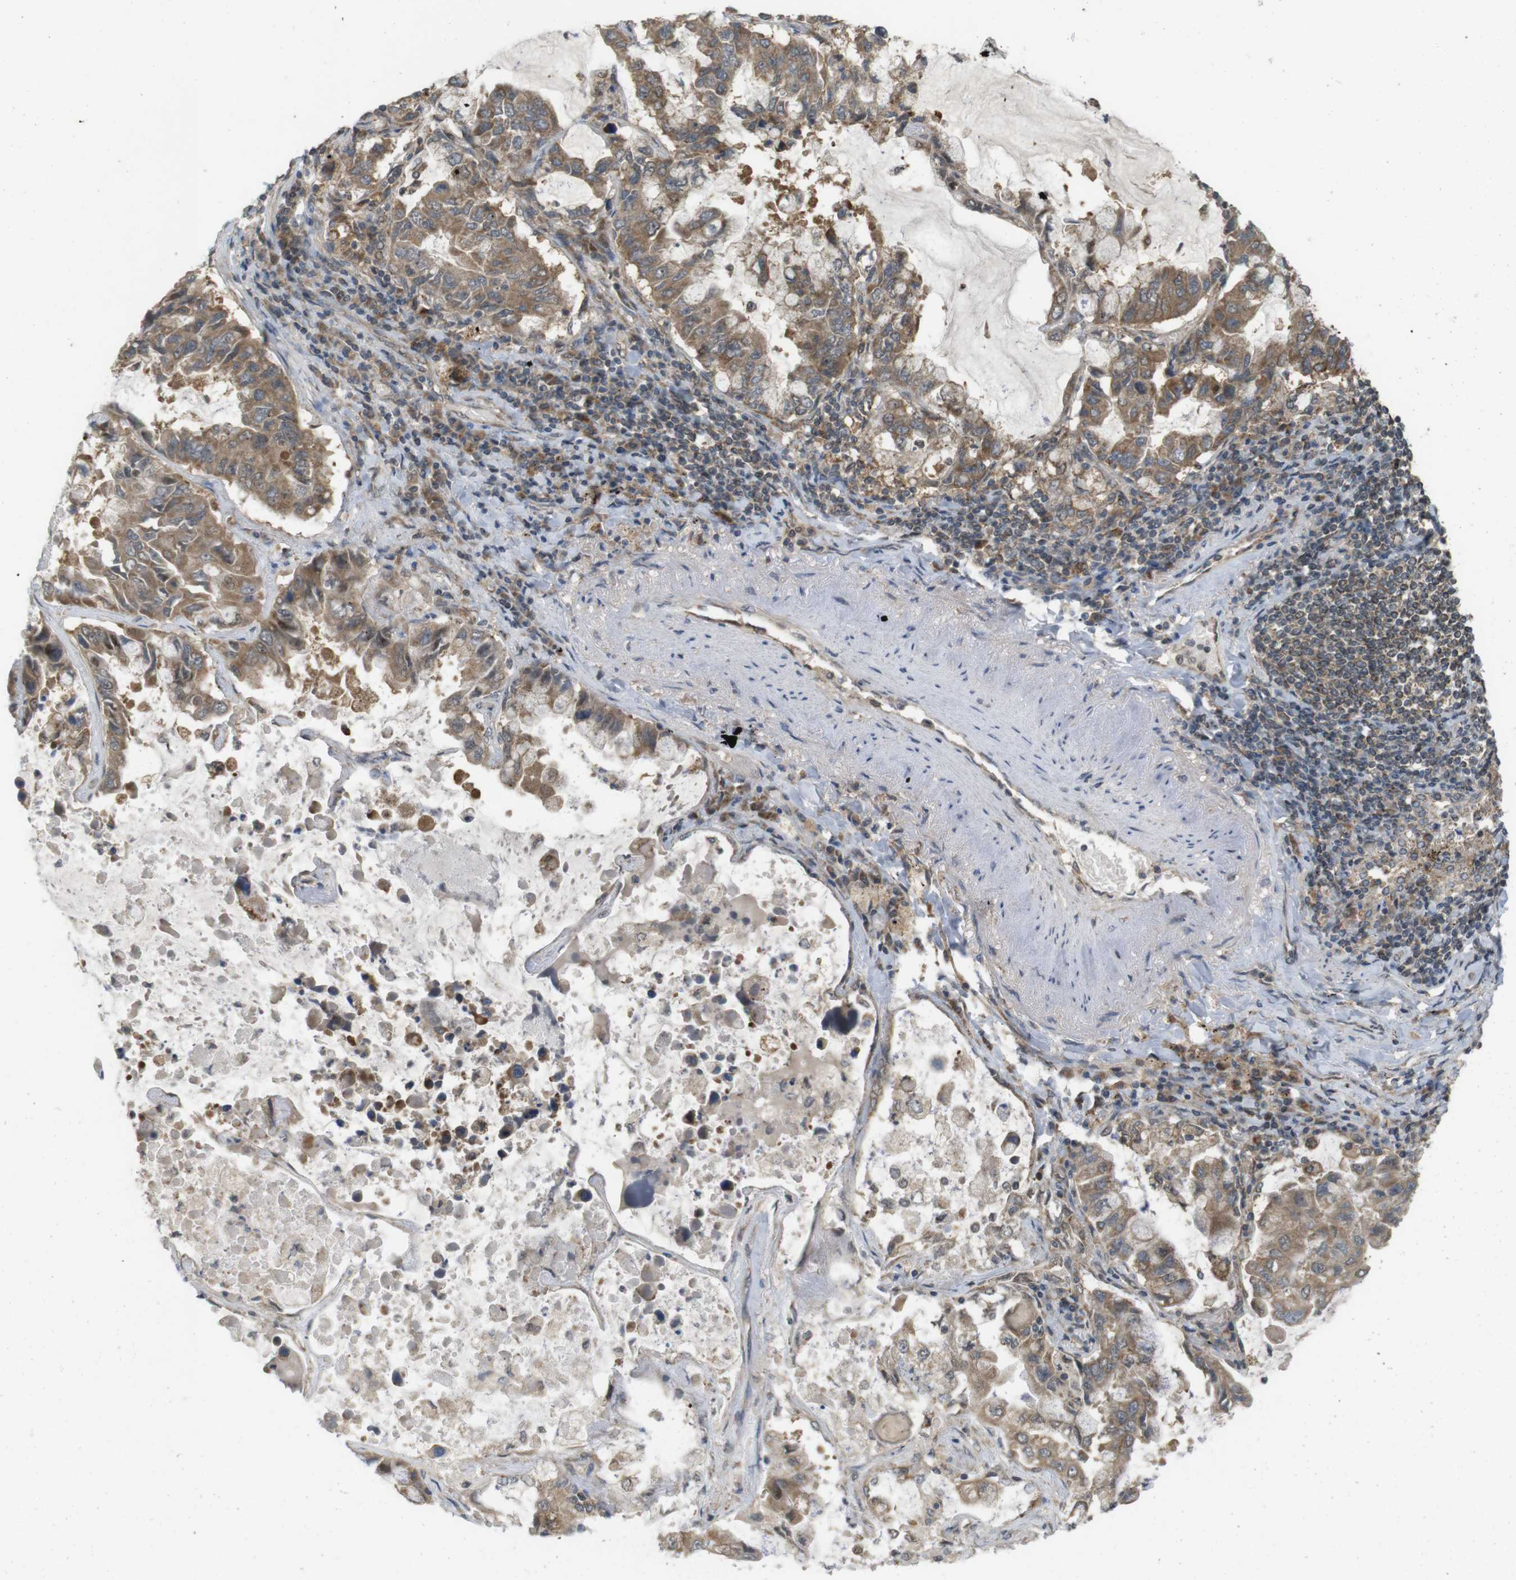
{"staining": {"intensity": "moderate", "quantity": ">75%", "location": "cytoplasmic/membranous"}, "tissue": "lung cancer", "cell_type": "Tumor cells", "image_type": "cancer", "snomed": [{"axis": "morphology", "description": "Adenocarcinoma, NOS"}, {"axis": "topography", "description": "Lung"}], "caption": "A brown stain shows moderate cytoplasmic/membranous expression of a protein in lung adenocarcinoma tumor cells.", "gene": "RNF130", "patient": {"sex": "male", "age": 64}}